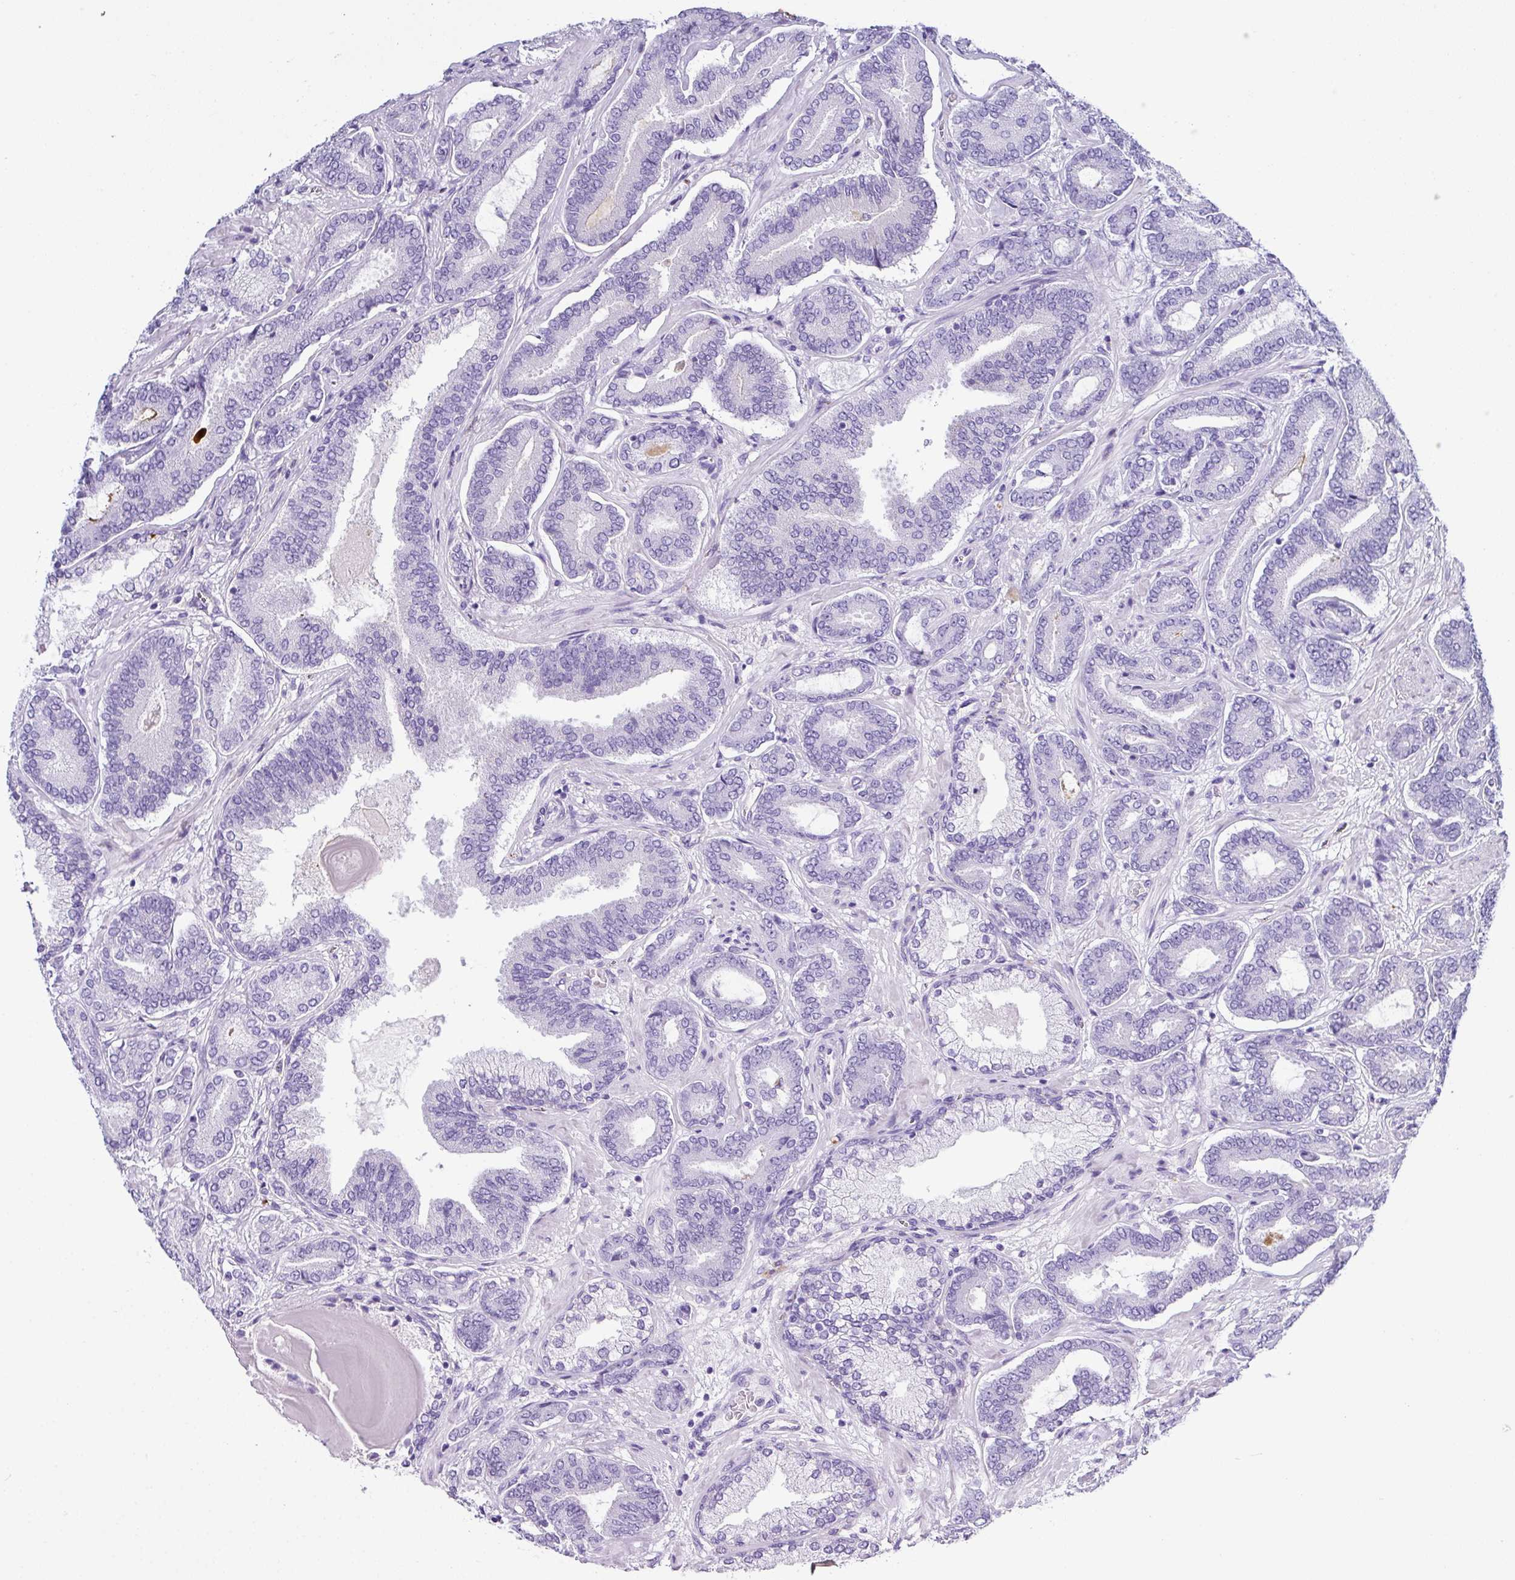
{"staining": {"intensity": "negative", "quantity": "none", "location": "none"}, "tissue": "prostate cancer", "cell_type": "Tumor cells", "image_type": "cancer", "snomed": [{"axis": "morphology", "description": "Adenocarcinoma, Low grade"}, {"axis": "topography", "description": "Prostate and seminal vesicle, NOS"}], "caption": "DAB (3,3'-diaminobenzidine) immunohistochemical staining of low-grade adenocarcinoma (prostate) reveals no significant staining in tumor cells.", "gene": "ZG16", "patient": {"sex": "male", "age": 61}}